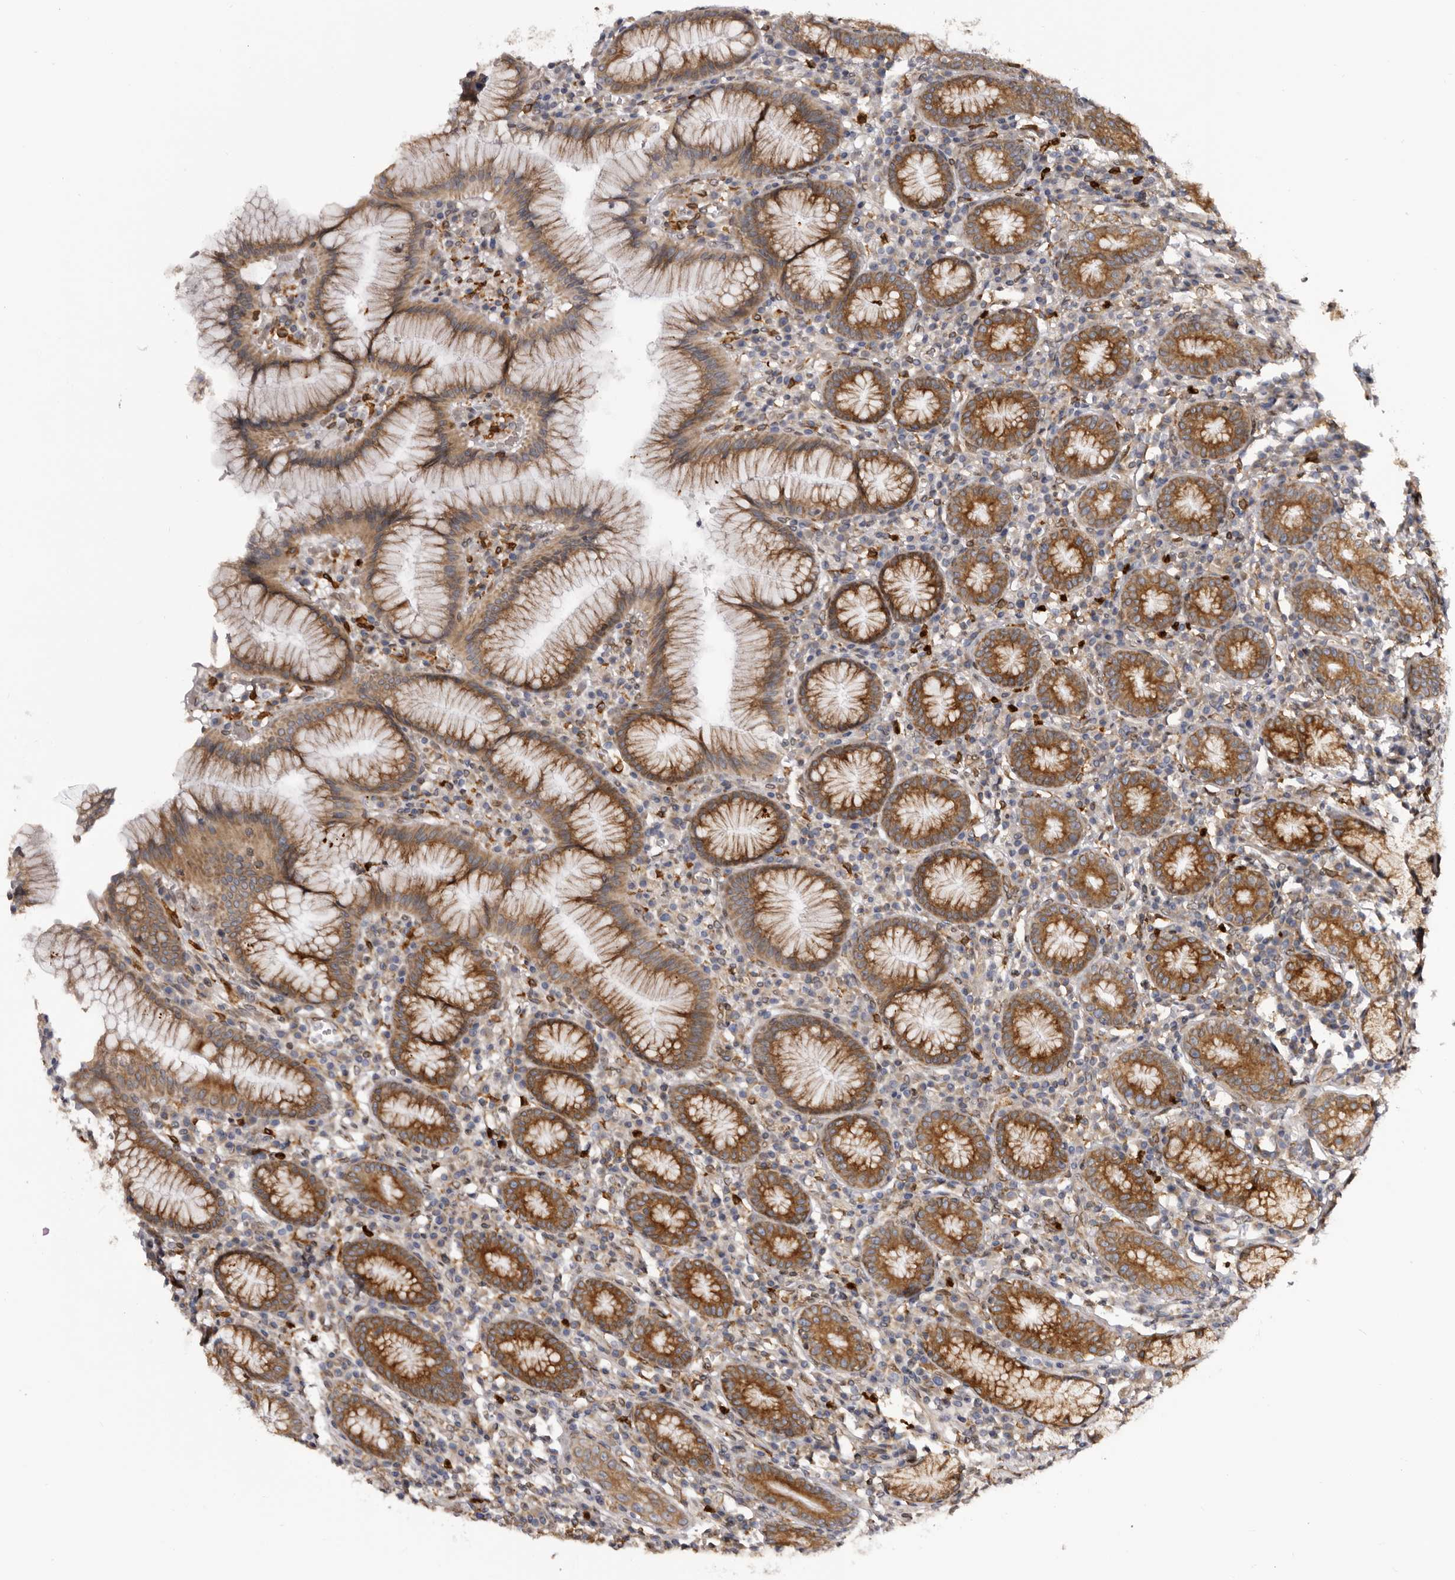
{"staining": {"intensity": "moderate", "quantity": ">75%", "location": "cytoplasmic/membranous"}, "tissue": "stomach", "cell_type": "Glandular cells", "image_type": "normal", "snomed": [{"axis": "morphology", "description": "Normal tissue, NOS"}, {"axis": "topography", "description": "Stomach"}], "caption": "High-power microscopy captured an IHC histopathology image of unremarkable stomach, revealing moderate cytoplasmic/membranous staining in about >75% of glandular cells. The staining was performed using DAB (3,3'-diaminobenzidine), with brown indicating positive protein expression. Nuclei are stained blue with hematoxylin.", "gene": "C4orf3", "patient": {"sex": "male", "age": 55}}